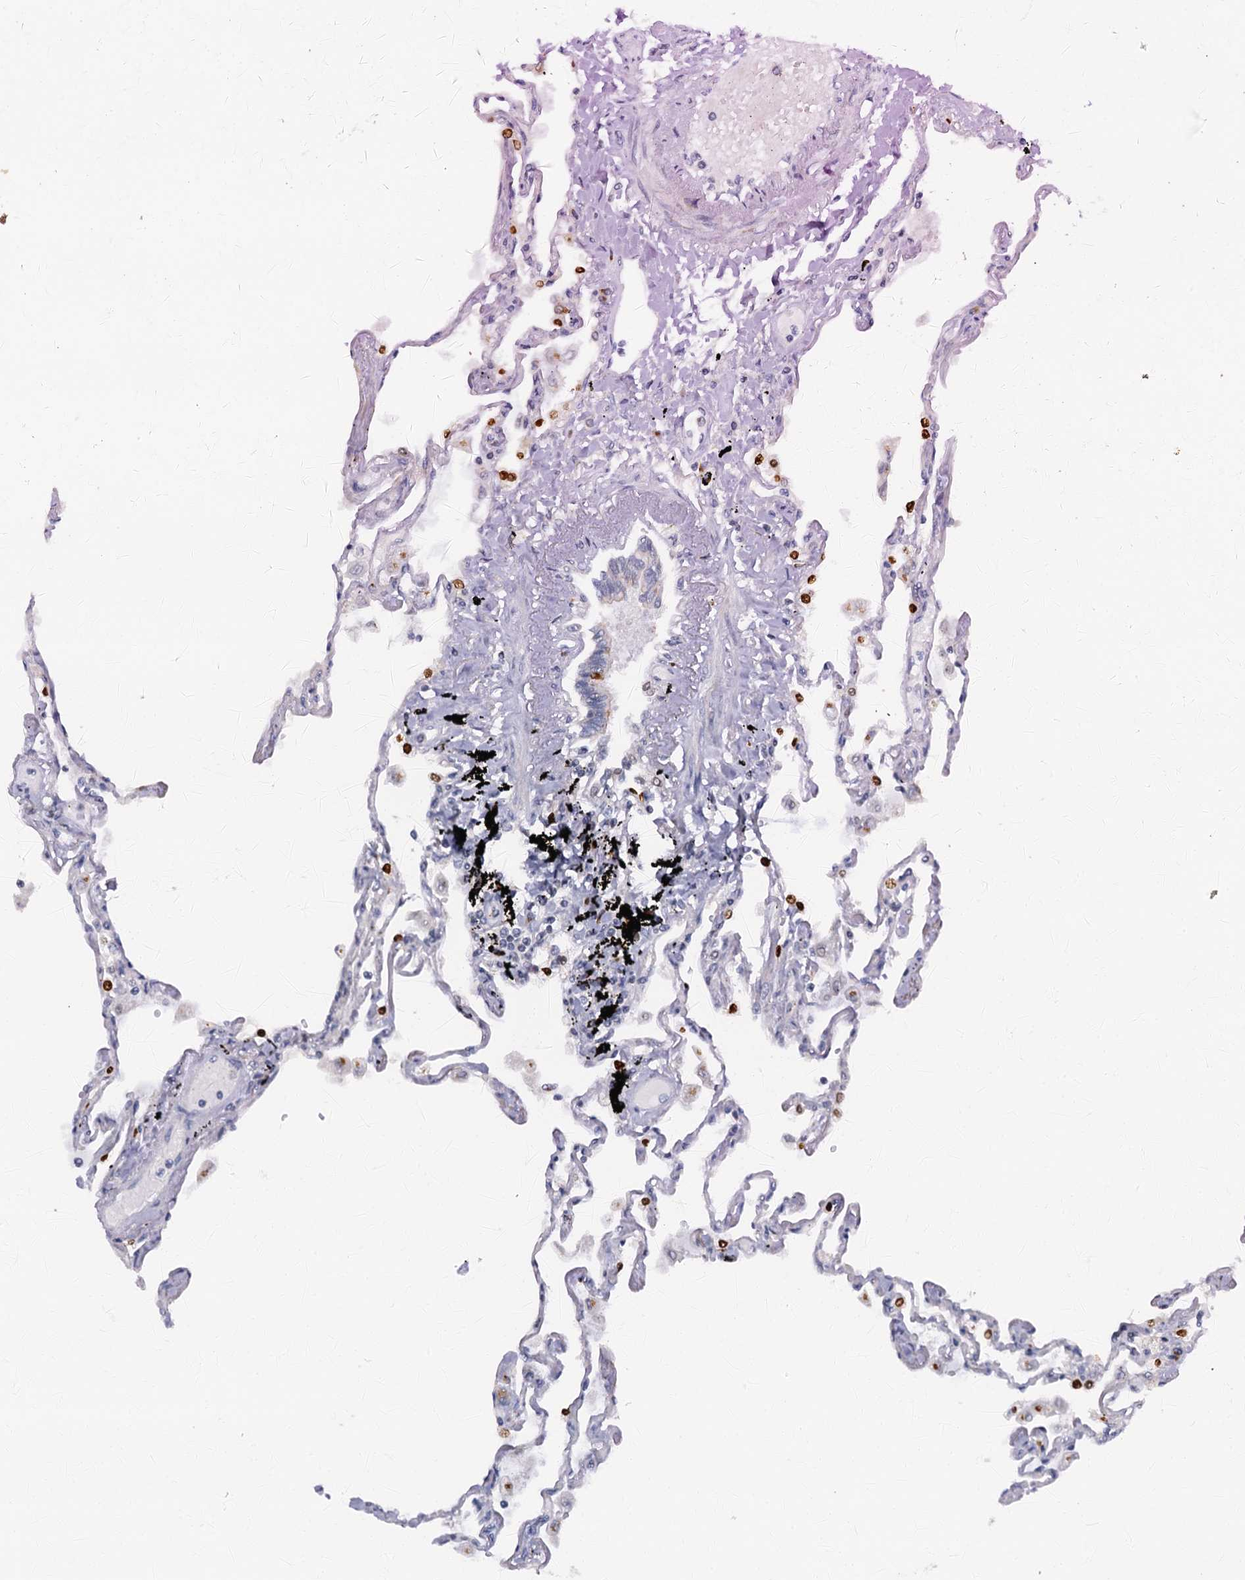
{"staining": {"intensity": "moderate", "quantity": "<25%", "location": "cytoplasmic/membranous"}, "tissue": "lung", "cell_type": "Alveolar cells", "image_type": "normal", "snomed": [{"axis": "morphology", "description": "Normal tissue, NOS"}, {"axis": "topography", "description": "Lung"}], "caption": "A high-resolution photomicrograph shows immunohistochemistry (IHC) staining of normal lung, which demonstrates moderate cytoplasmic/membranous expression in about <25% of alveolar cells. (DAB = brown stain, brightfield microscopy at high magnification).", "gene": "LYPD3", "patient": {"sex": "female", "age": 67}}